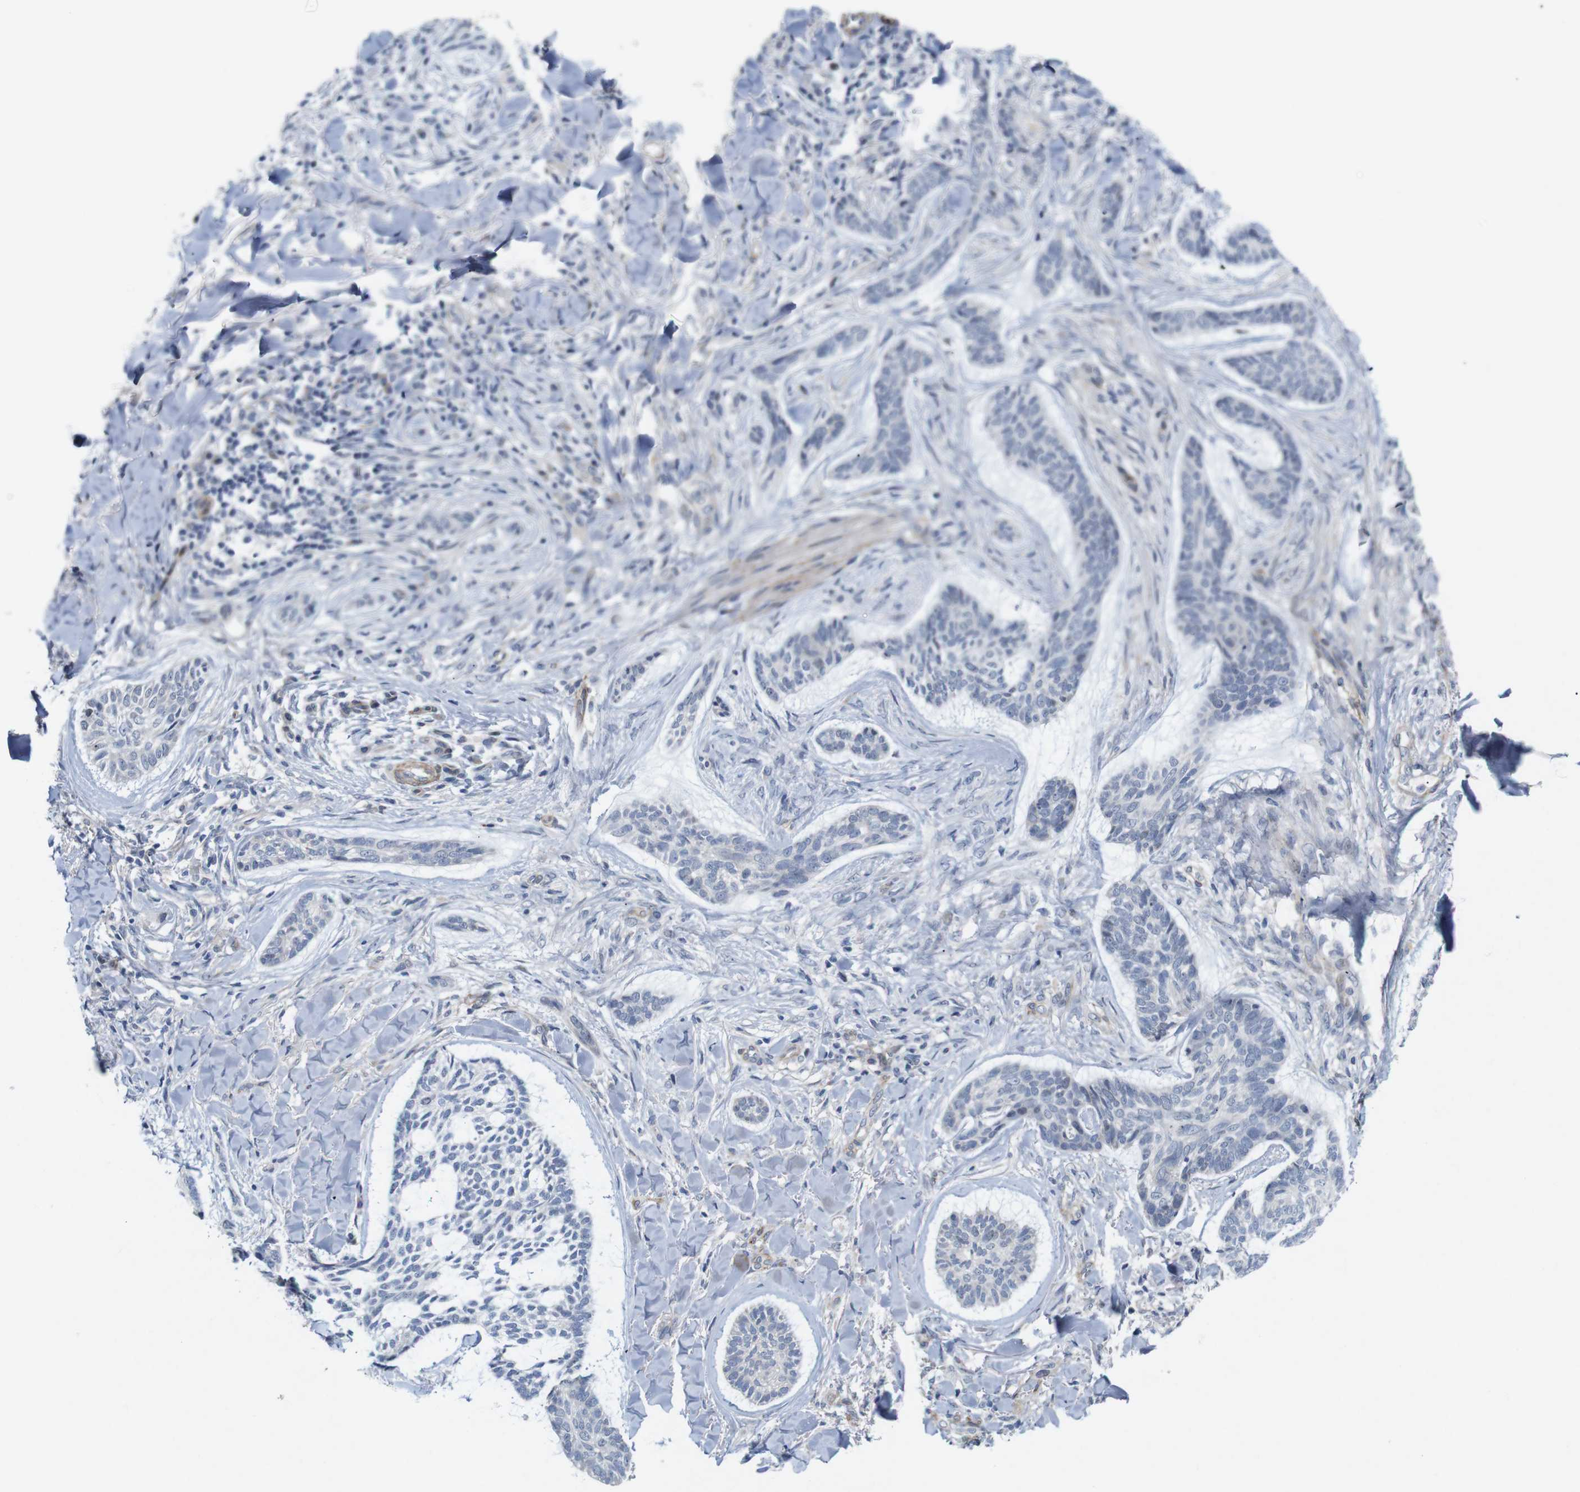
{"staining": {"intensity": "negative", "quantity": "none", "location": "none"}, "tissue": "skin cancer", "cell_type": "Tumor cells", "image_type": "cancer", "snomed": [{"axis": "morphology", "description": "Basal cell carcinoma"}, {"axis": "topography", "description": "Skin"}], "caption": "Skin cancer (basal cell carcinoma) was stained to show a protein in brown. There is no significant staining in tumor cells.", "gene": "CYB561", "patient": {"sex": "male", "age": 43}}